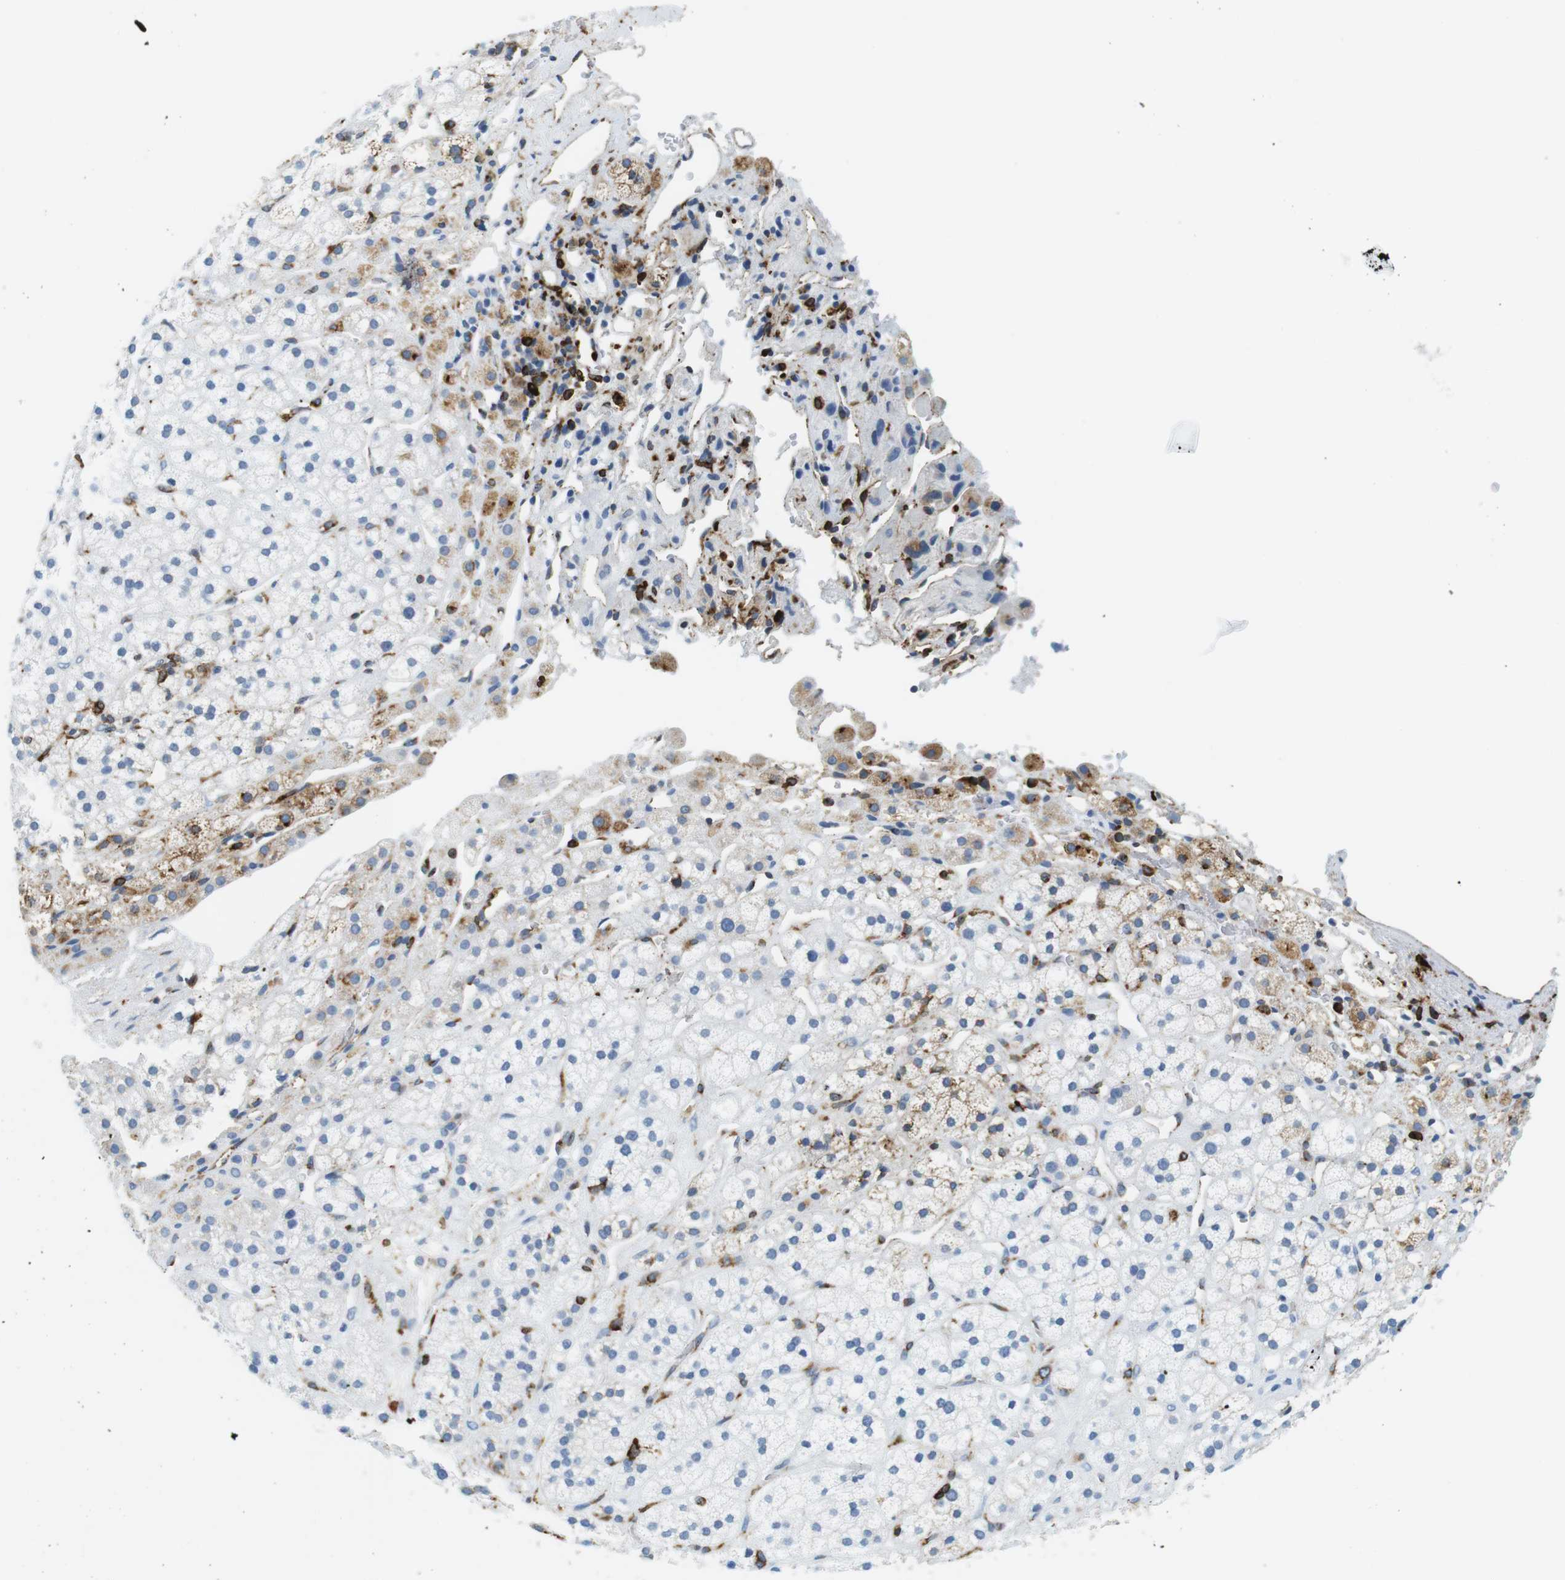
{"staining": {"intensity": "moderate", "quantity": "<25%", "location": "cytoplasmic/membranous"}, "tissue": "adrenal gland", "cell_type": "Glandular cells", "image_type": "normal", "snomed": [{"axis": "morphology", "description": "Normal tissue, NOS"}, {"axis": "topography", "description": "Adrenal gland"}], "caption": "Adrenal gland stained with a brown dye reveals moderate cytoplasmic/membranous positive staining in about <25% of glandular cells.", "gene": "CIITA", "patient": {"sex": "male", "age": 56}}